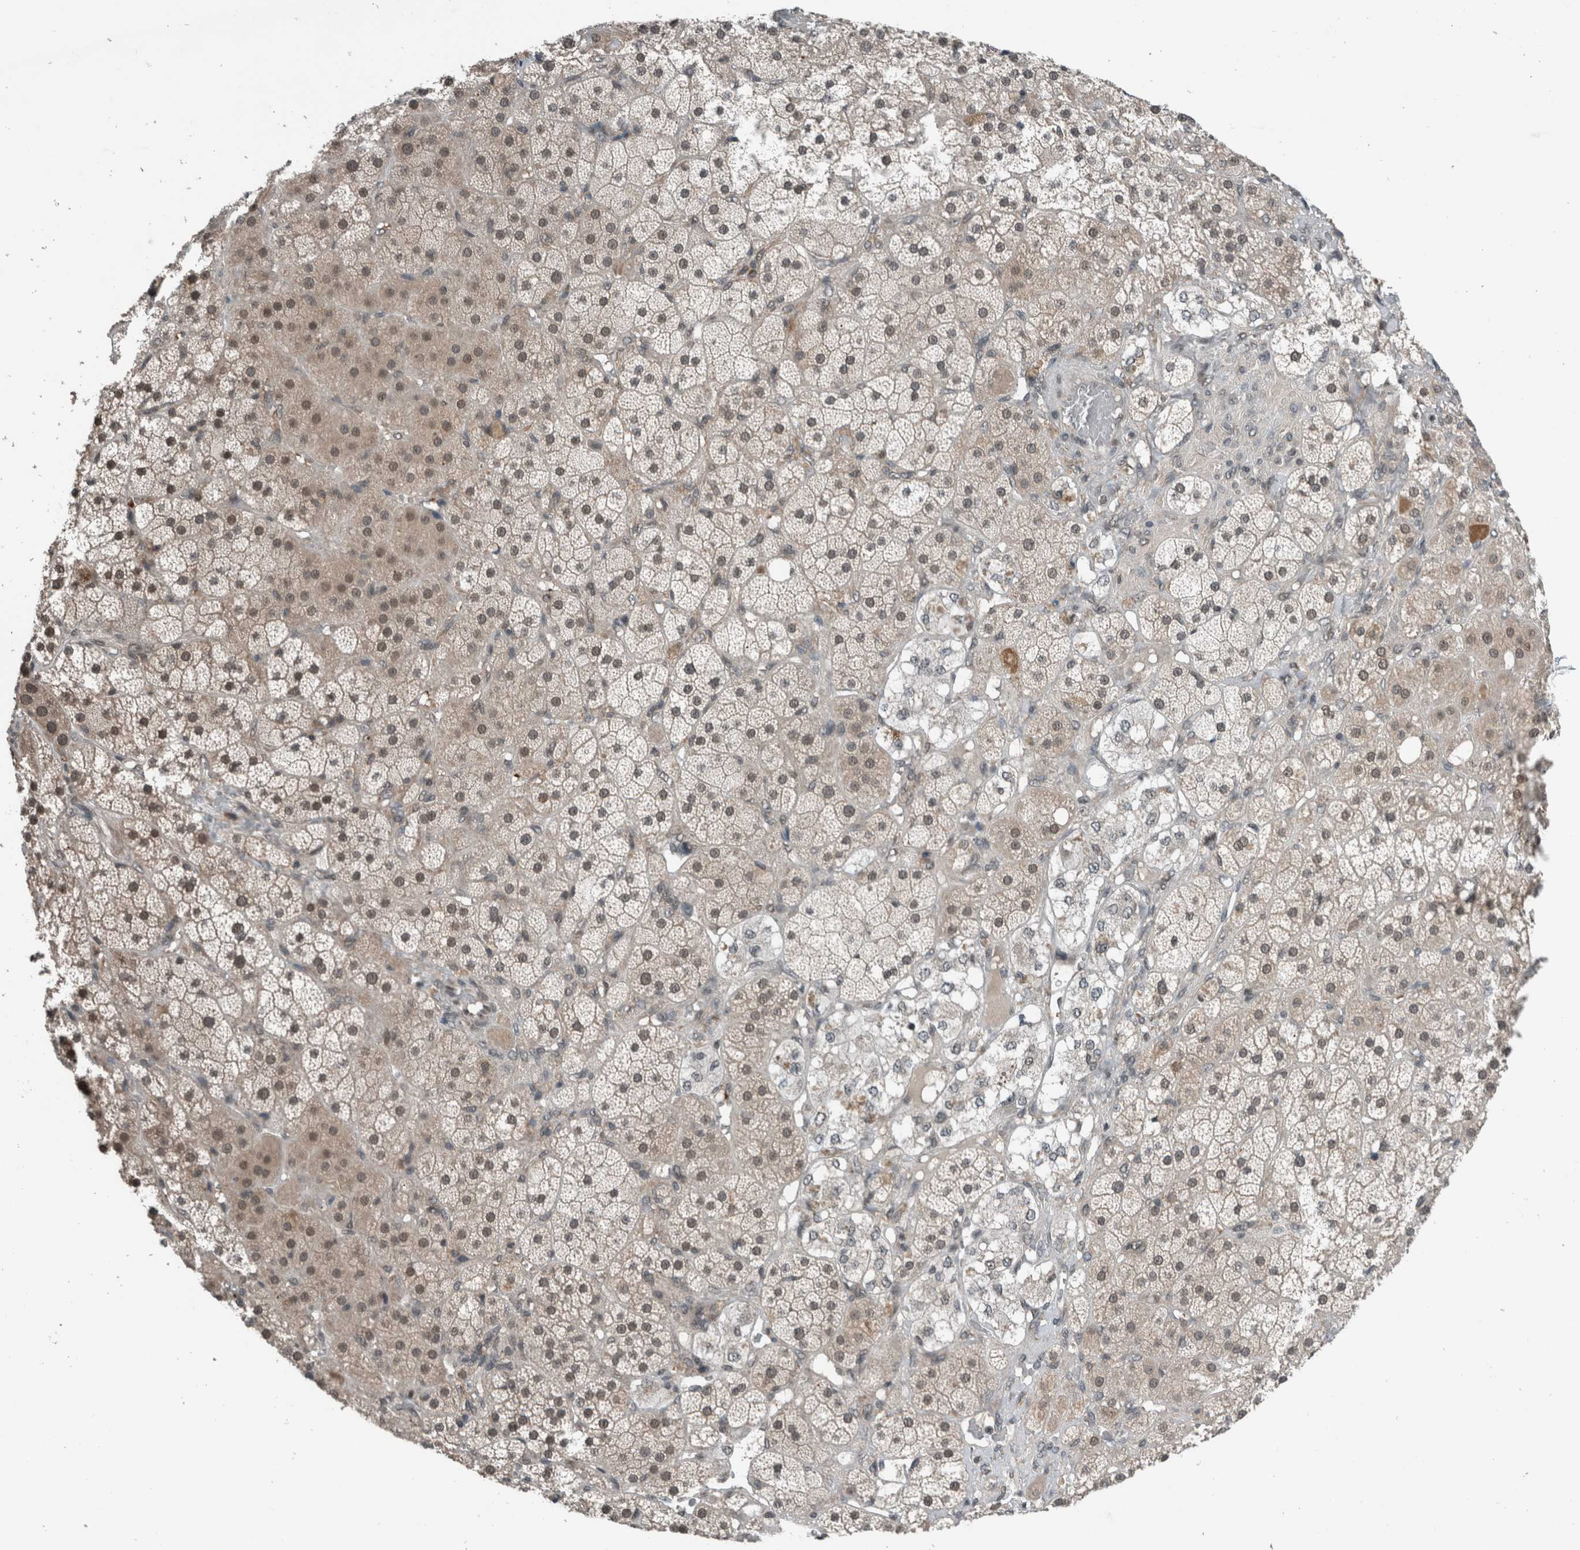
{"staining": {"intensity": "moderate", "quantity": "25%-75%", "location": "nuclear"}, "tissue": "adrenal gland", "cell_type": "Glandular cells", "image_type": "normal", "snomed": [{"axis": "morphology", "description": "Normal tissue, NOS"}, {"axis": "topography", "description": "Adrenal gland"}], "caption": "A micrograph showing moderate nuclear staining in about 25%-75% of glandular cells in normal adrenal gland, as visualized by brown immunohistochemical staining.", "gene": "SPAG7", "patient": {"sex": "male", "age": 57}}